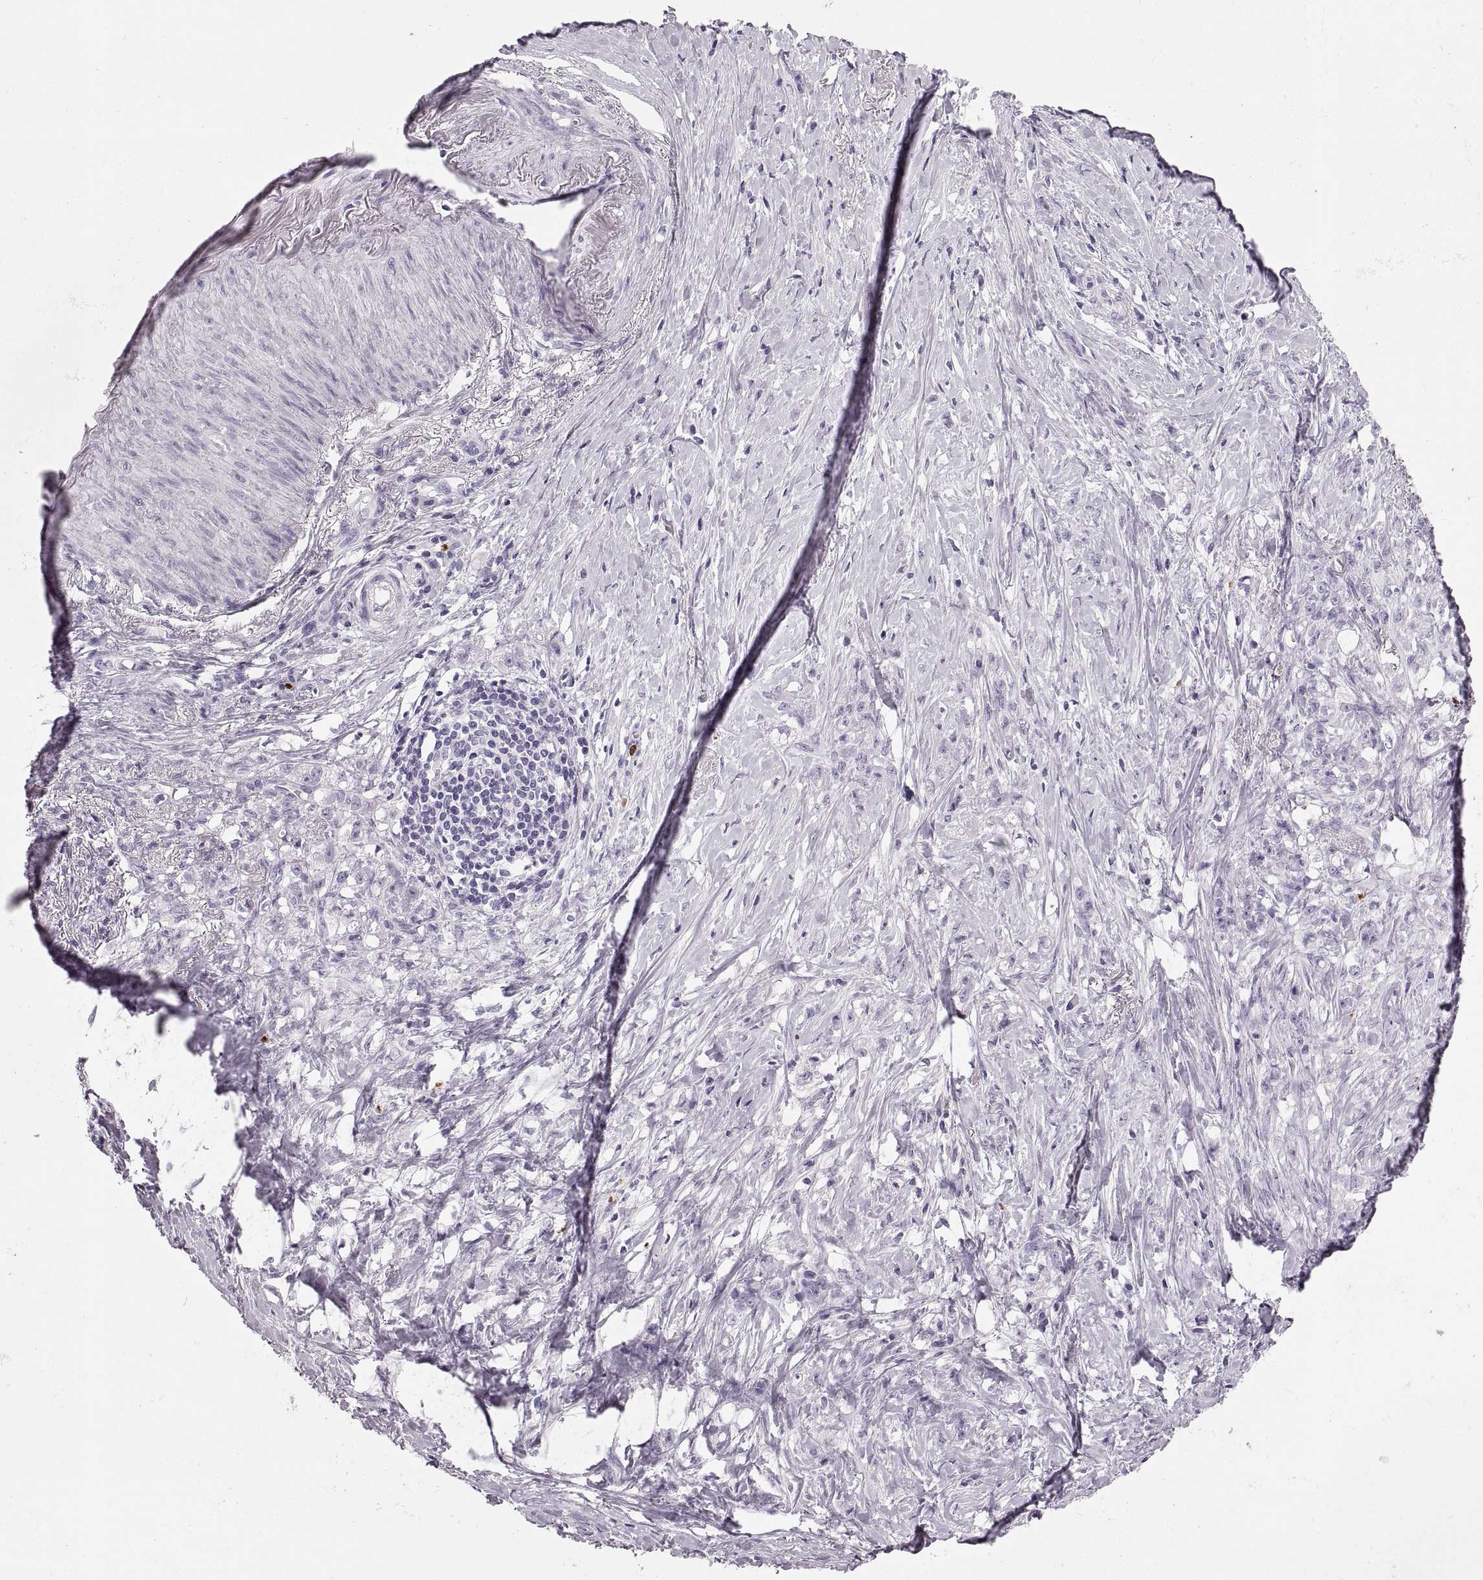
{"staining": {"intensity": "negative", "quantity": "none", "location": "none"}, "tissue": "stomach cancer", "cell_type": "Tumor cells", "image_type": "cancer", "snomed": [{"axis": "morphology", "description": "Adenocarcinoma, NOS"}, {"axis": "topography", "description": "Stomach, lower"}], "caption": "The micrograph shows no significant expression in tumor cells of adenocarcinoma (stomach). (IHC, brightfield microscopy, high magnification).", "gene": "MILR1", "patient": {"sex": "male", "age": 88}}